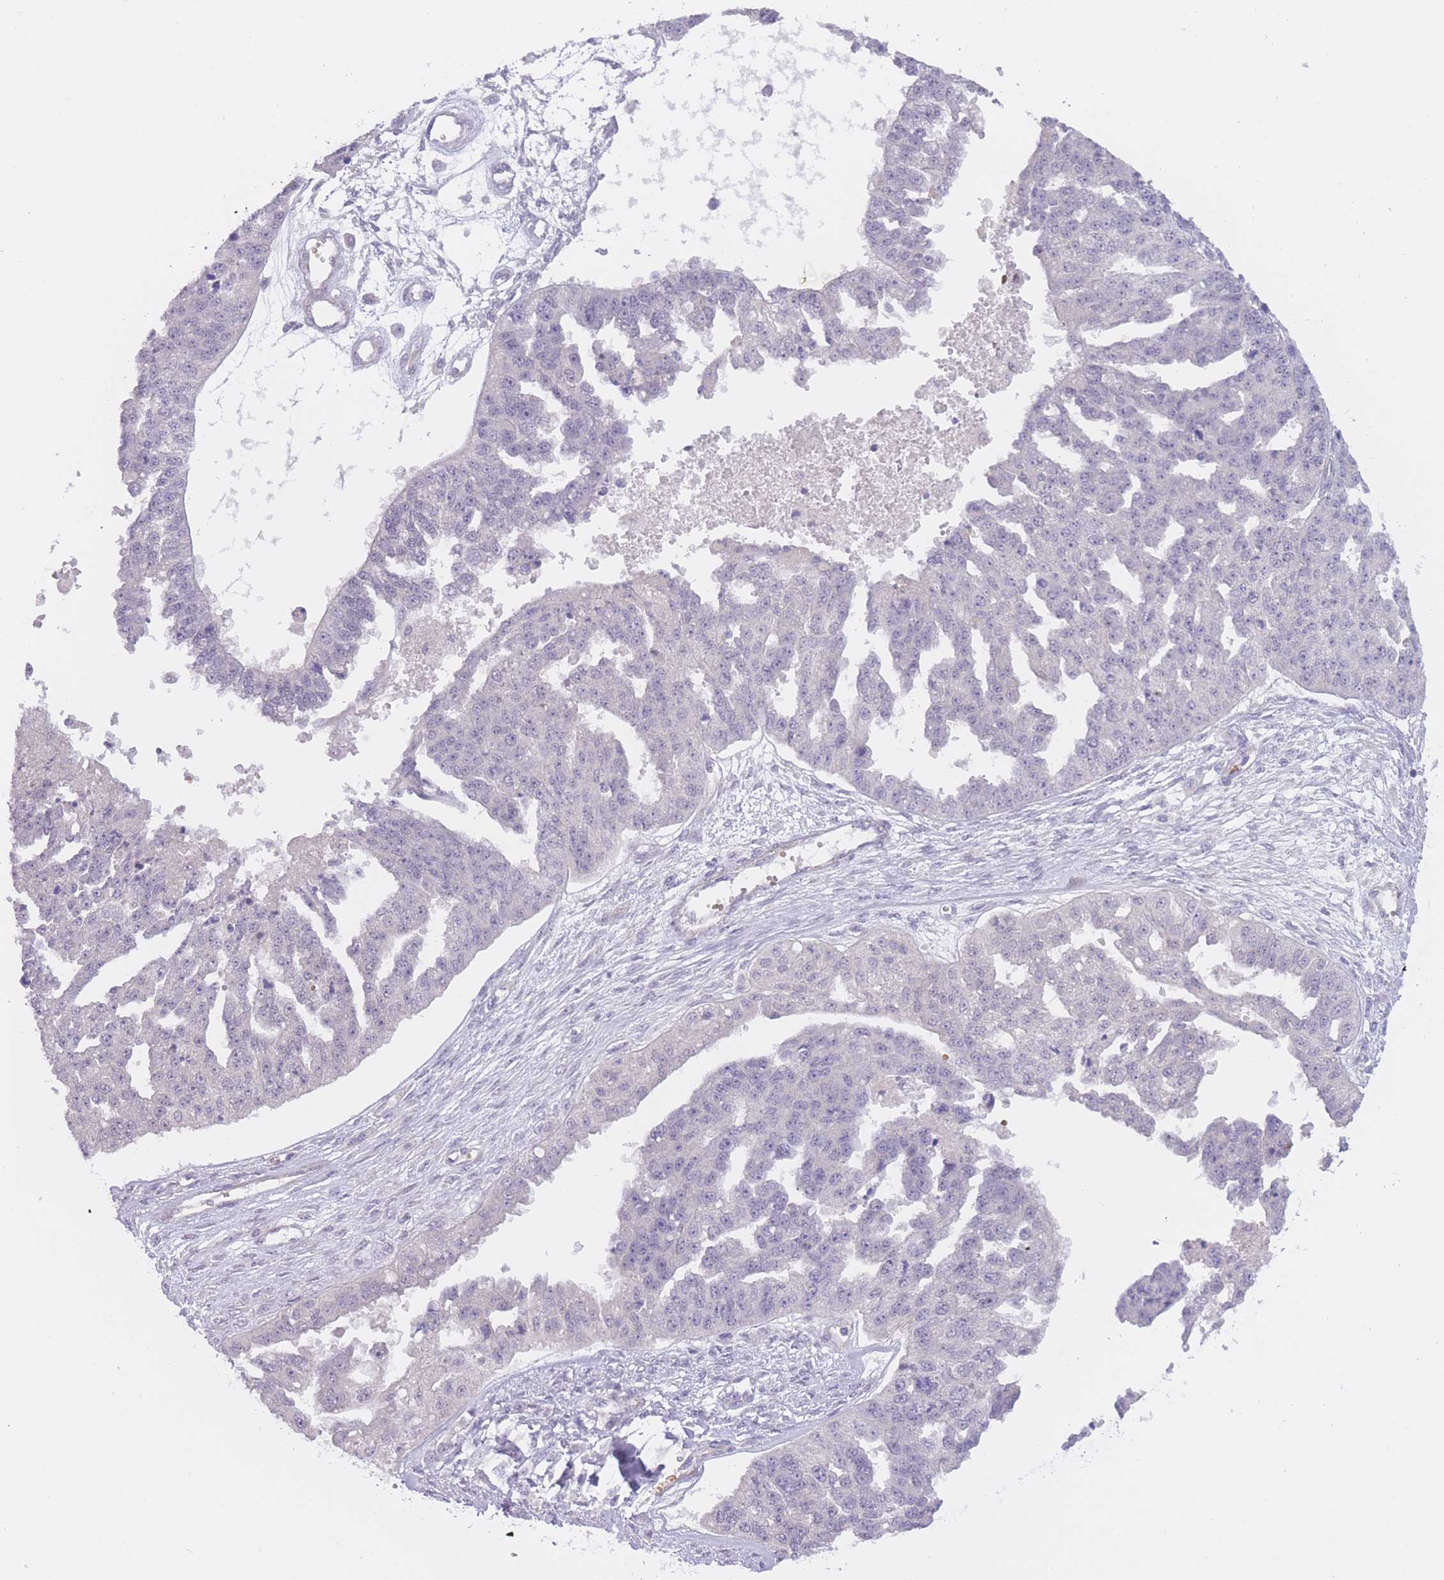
{"staining": {"intensity": "negative", "quantity": "none", "location": "none"}, "tissue": "ovarian cancer", "cell_type": "Tumor cells", "image_type": "cancer", "snomed": [{"axis": "morphology", "description": "Cystadenocarcinoma, serous, NOS"}, {"axis": "topography", "description": "Ovary"}], "caption": "The photomicrograph exhibits no staining of tumor cells in ovarian cancer (serous cystadenocarcinoma).", "gene": "FUT5", "patient": {"sex": "female", "age": 58}}